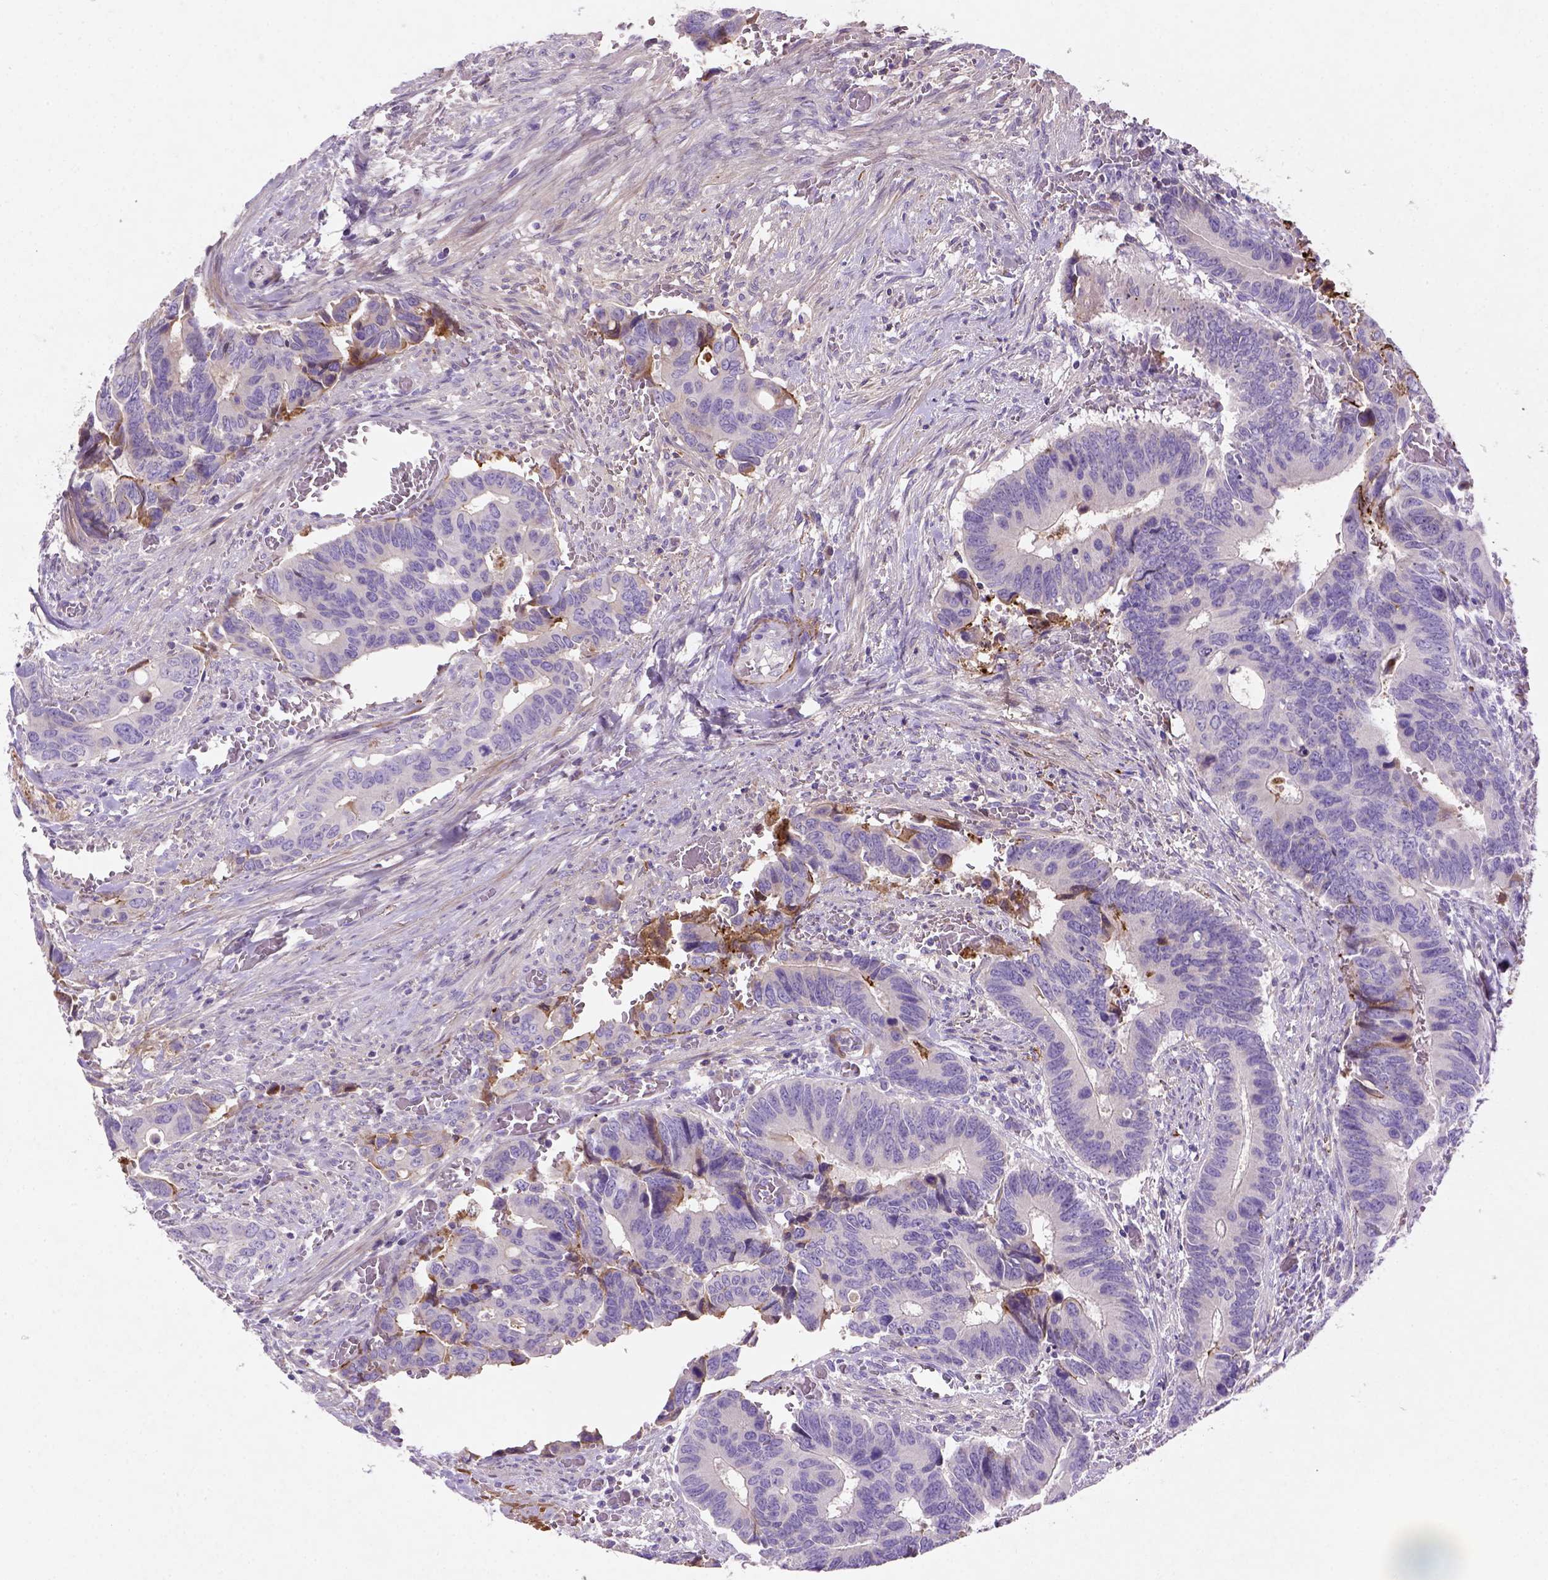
{"staining": {"intensity": "negative", "quantity": "none", "location": "none"}, "tissue": "colorectal cancer", "cell_type": "Tumor cells", "image_type": "cancer", "snomed": [{"axis": "morphology", "description": "Adenocarcinoma, NOS"}, {"axis": "topography", "description": "Colon"}], "caption": "Colorectal cancer was stained to show a protein in brown. There is no significant staining in tumor cells.", "gene": "NUDT2", "patient": {"sex": "male", "age": 49}}